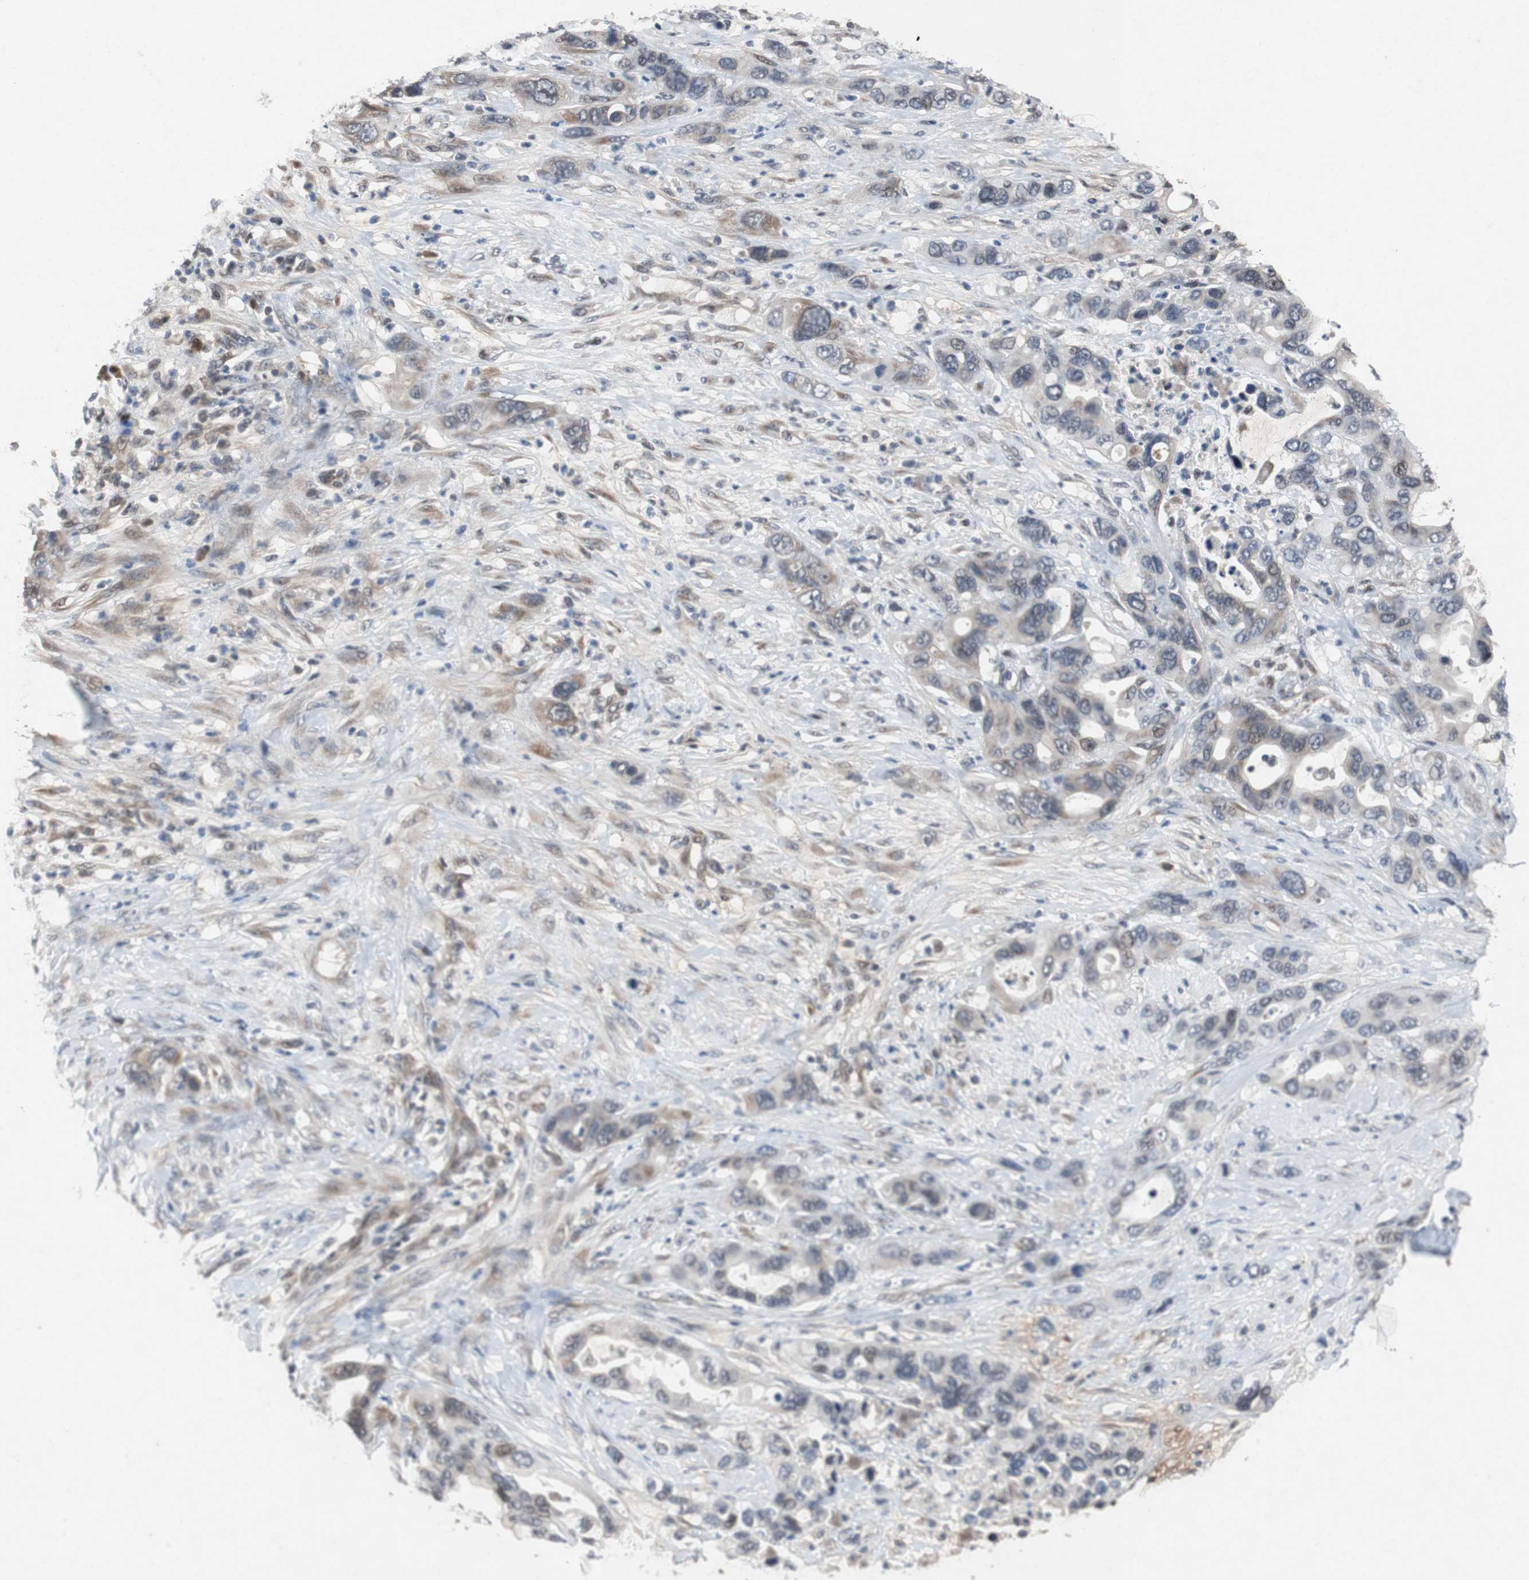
{"staining": {"intensity": "weak", "quantity": "25%-75%", "location": "cytoplasmic/membranous"}, "tissue": "pancreatic cancer", "cell_type": "Tumor cells", "image_type": "cancer", "snomed": [{"axis": "morphology", "description": "Adenocarcinoma, NOS"}, {"axis": "topography", "description": "Pancreas"}], "caption": "An image of pancreatic adenocarcinoma stained for a protein demonstrates weak cytoplasmic/membranous brown staining in tumor cells. (DAB IHC, brown staining for protein, blue staining for nuclei).", "gene": "TP63", "patient": {"sex": "female", "age": 71}}